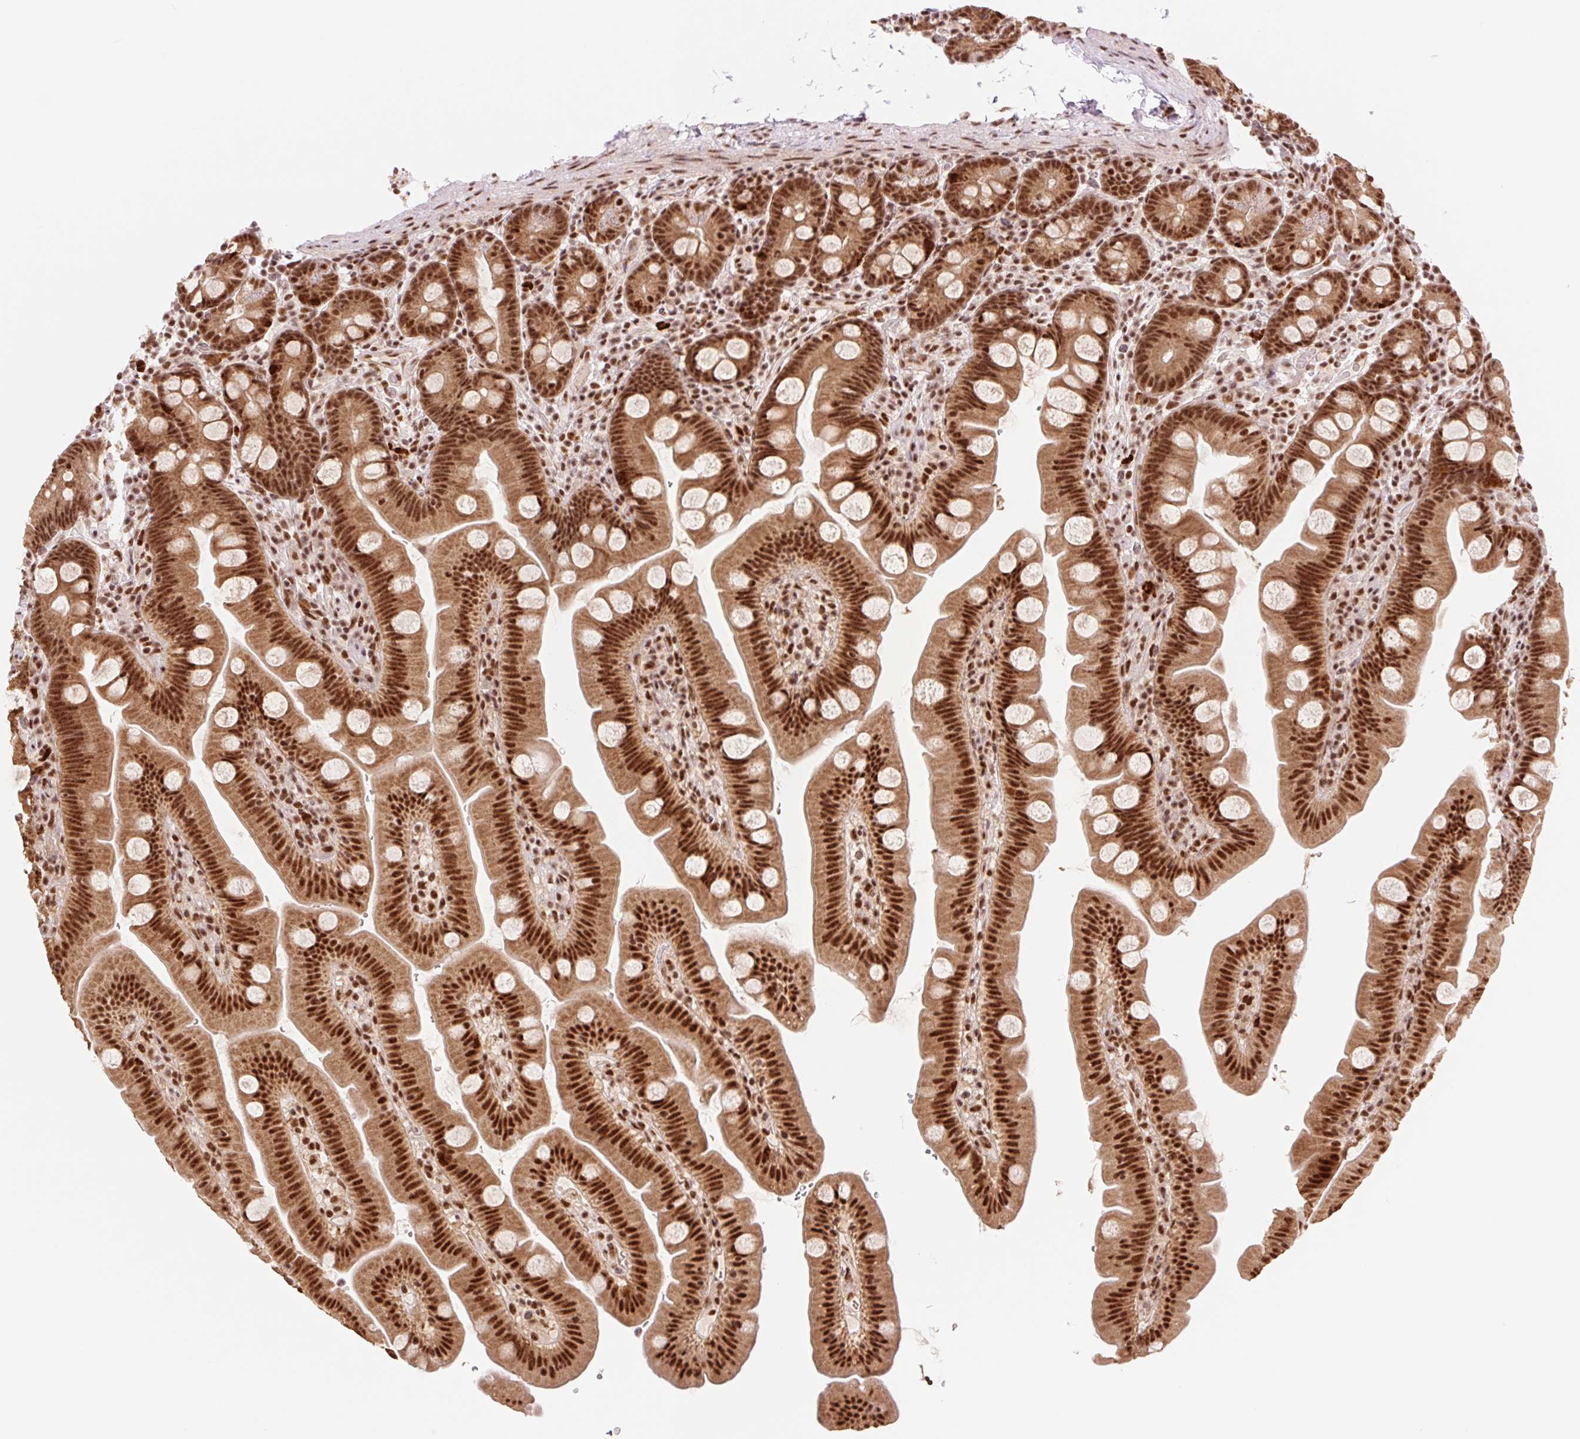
{"staining": {"intensity": "strong", "quantity": ">75%", "location": "nuclear"}, "tissue": "small intestine", "cell_type": "Glandular cells", "image_type": "normal", "snomed": [{"axis": "morphology", "description": "Normal tissue, NOS"}, {"axis": "topography", "description": "Small intestine"}], "caption": "Benign small intestine reveals strong nuclear positivity in about >75% of glandular cells.", "gene": "PRDM11", "patient": {"sex": "female", "age": 68}}